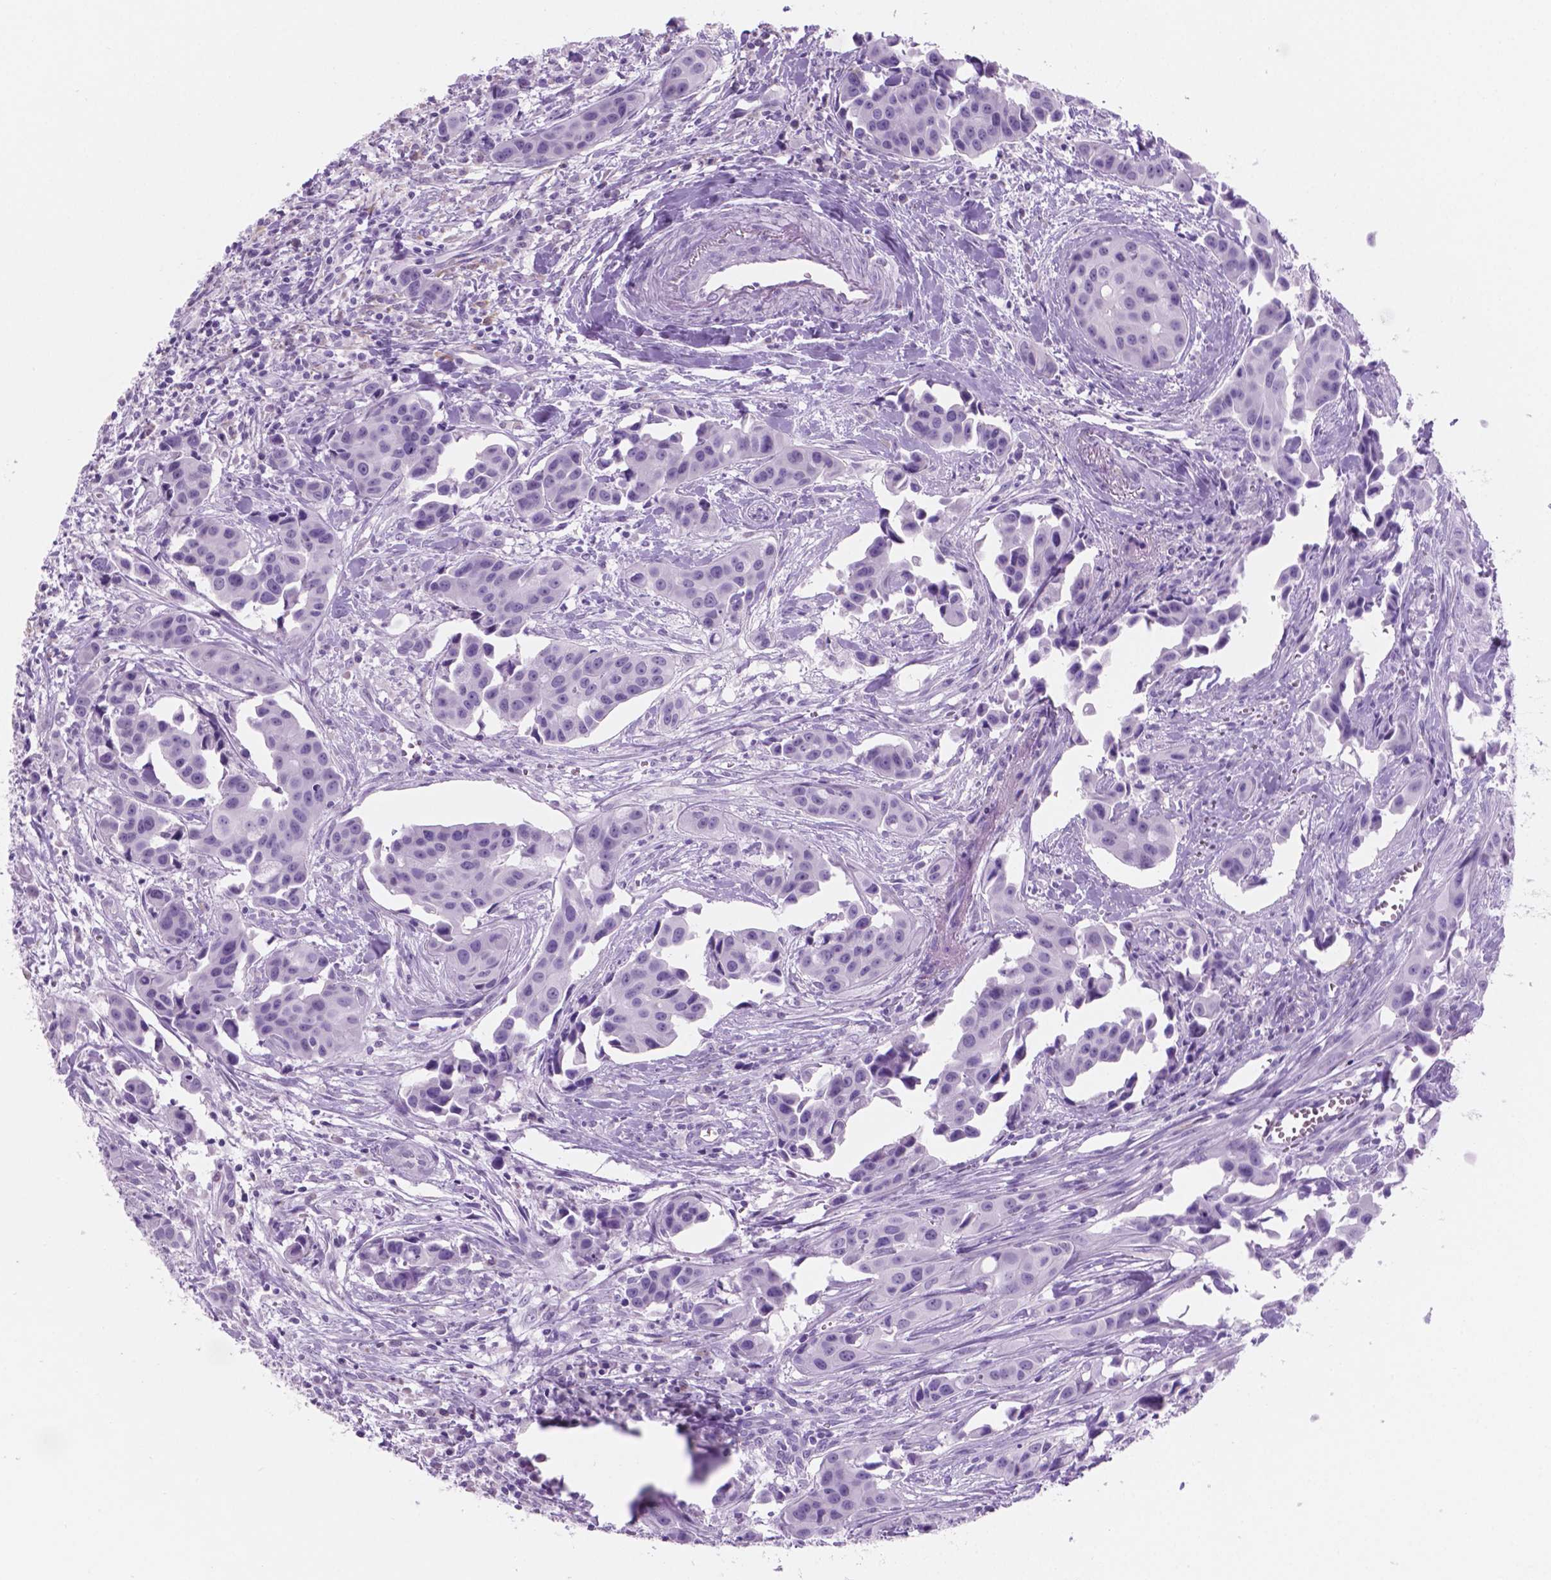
{"staining": {"intensity": "negative", "quantity": "none", "location": "none"}, "tissue": "head and neck cancer", "cell_type": "Tumor cells", "image_type": "cancer", "snomed": [{"axis": "morphology", "description": "Adenocarcinoma, NOS"}, {"axis": "topography", "description": "Head-Neck"}], "caption": "Human adenocarcinoma (head and neck) stained for a protein using immunohistochemistry (IHC) reveals no staining in tumor cells.", "gene": "GRIN2B", "patient": {"sex": "male", "age": 76}}